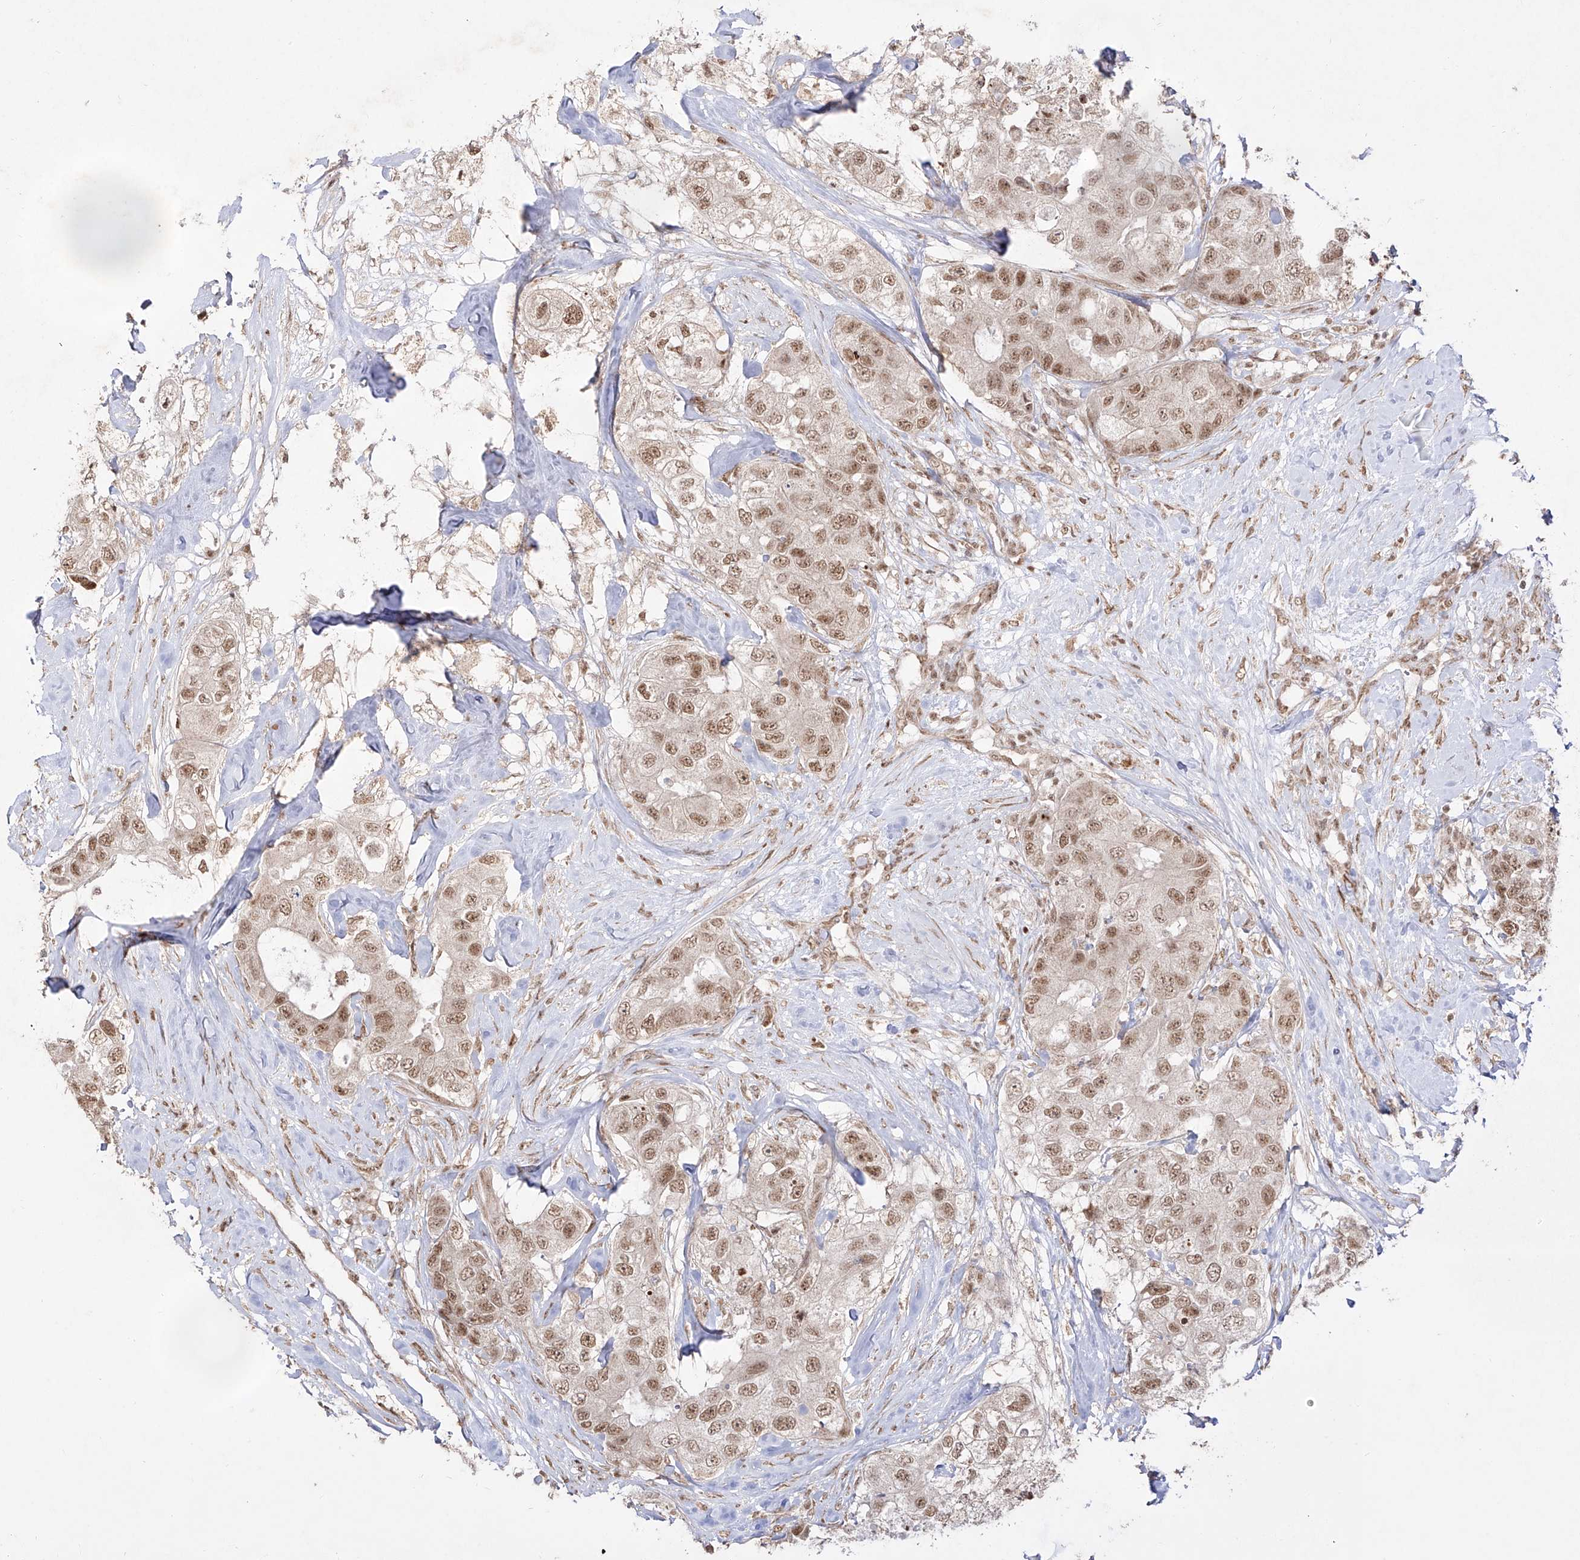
{"staining": {"intensity": "moderate", "quantity": ">75%", "location": "nuclear"}, "tissue": "breast cancer", "cell_type": "Tumor cells", "image_type": "cancer", "snomed": [{"axis": "morphology", "description": "Duct carcinoma"}, {"axis": "topography", "description": "Breast"}], "caption": "Breast cancer (infiltrating ductal carcinoma) tissue shows moderate nuclear positivity in approximately >75% of tumor cells, visualized by immunohistochemistry.", "gene": "SNRNP27", "patient": {"sex": "female", "age": 62}}